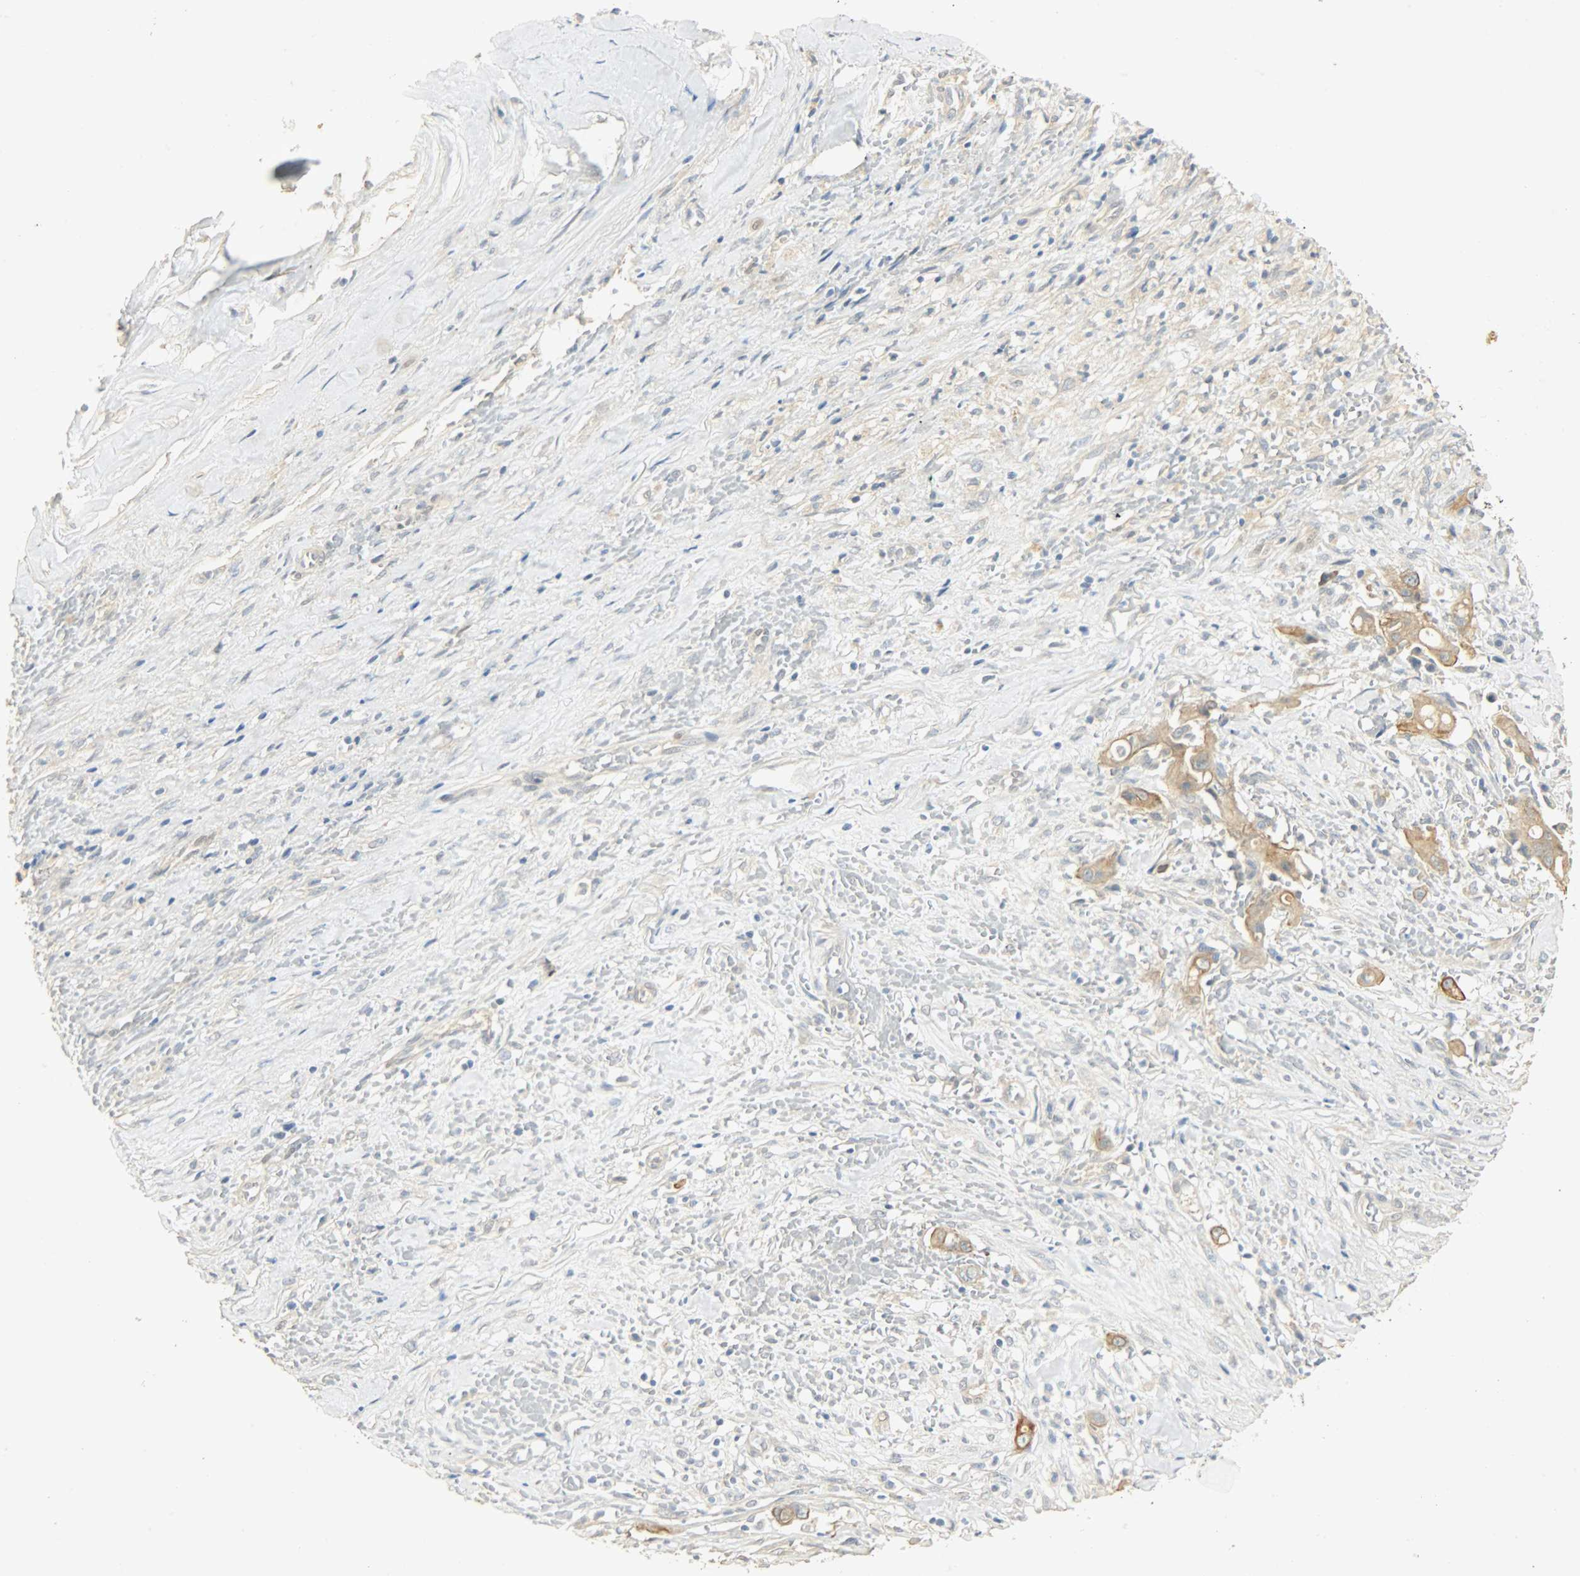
{"staining": {"intensity": "moderate", "quantity": ">75%", "location": "cytoplasmic/membranous"}, "tissue": "liver cancer", "cell_type": "Tumor cells", "image_type": "cancer", "snomed": [{"axis": "morphology", "description": "Cholangiocarcinoma"}, {"axis": "topography", "description": "Liver"}], "caption": "A high-resolution photomicrograph shows immunohistochemistry (IHC) staining of cholangiocarcinoma (liver), which displays moderate cytoplasmic/membranous expression in approximately >75% of tumor cells.", "gene": "USP13", "patient": {"sex": "female", "age": 70}}